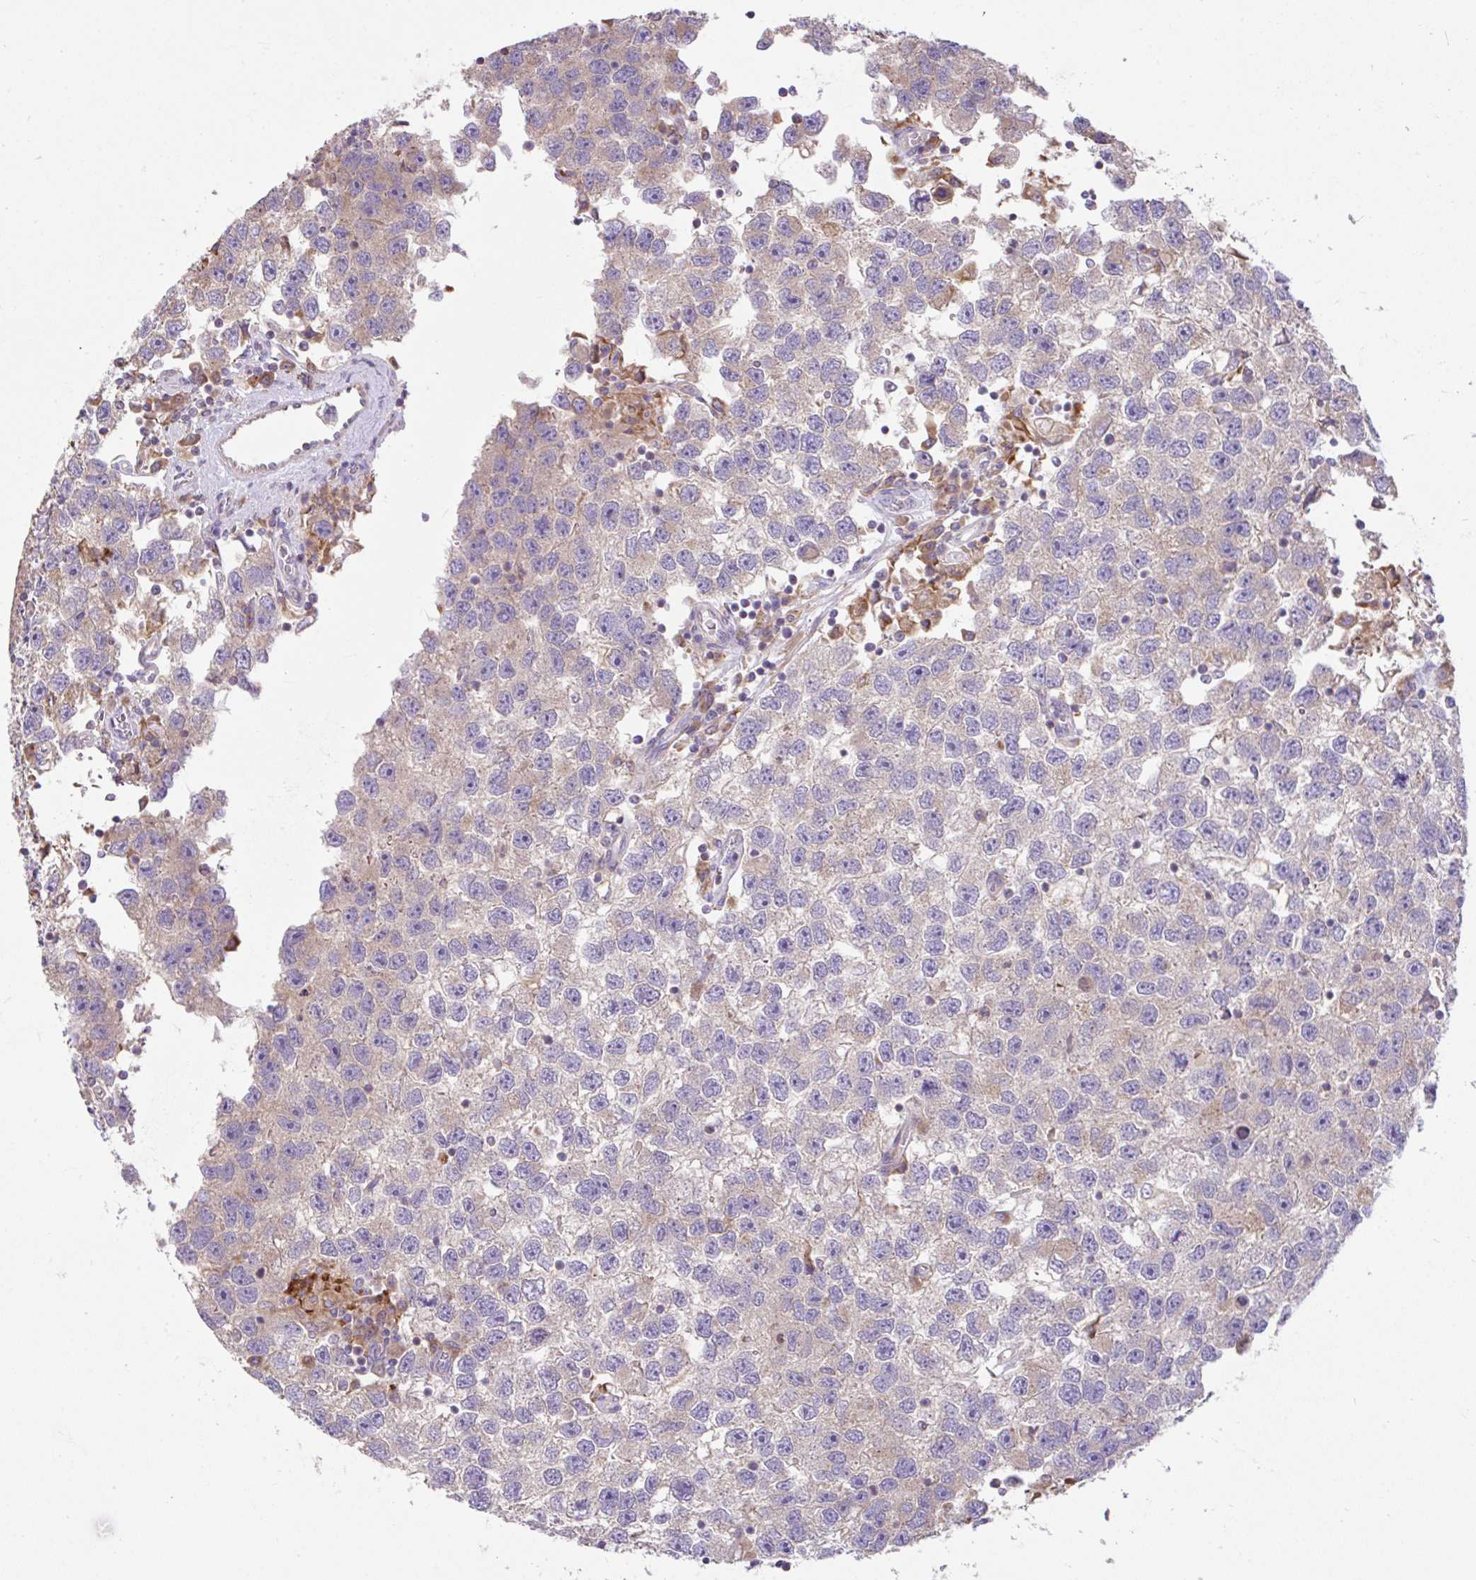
{"staining": {"intensity": "weak", "quantity": "25%-75%", "location": "cytoplasmic/membranous"}, "tissue": "testis cancer", "cell_type": "Tumor cells", "image_type": "cancer", "snomed": [{"axis": "morphology", "description": "Seminoma, NOS"}, {"axis": "topography", "description": "Testis"}], "caption": "Weak cytoplasmic/membranous expression is identified in about 25%-75% of tumor cells in seminoma (testis). The staining was performed using DAB (3,3'-diaminobenzidine), with brown indicating positive protein expression. Nuclei are stained blue with hematoxylin.", "gene": "RALBP1", "patient": {"sex": "male", "age": 26}}